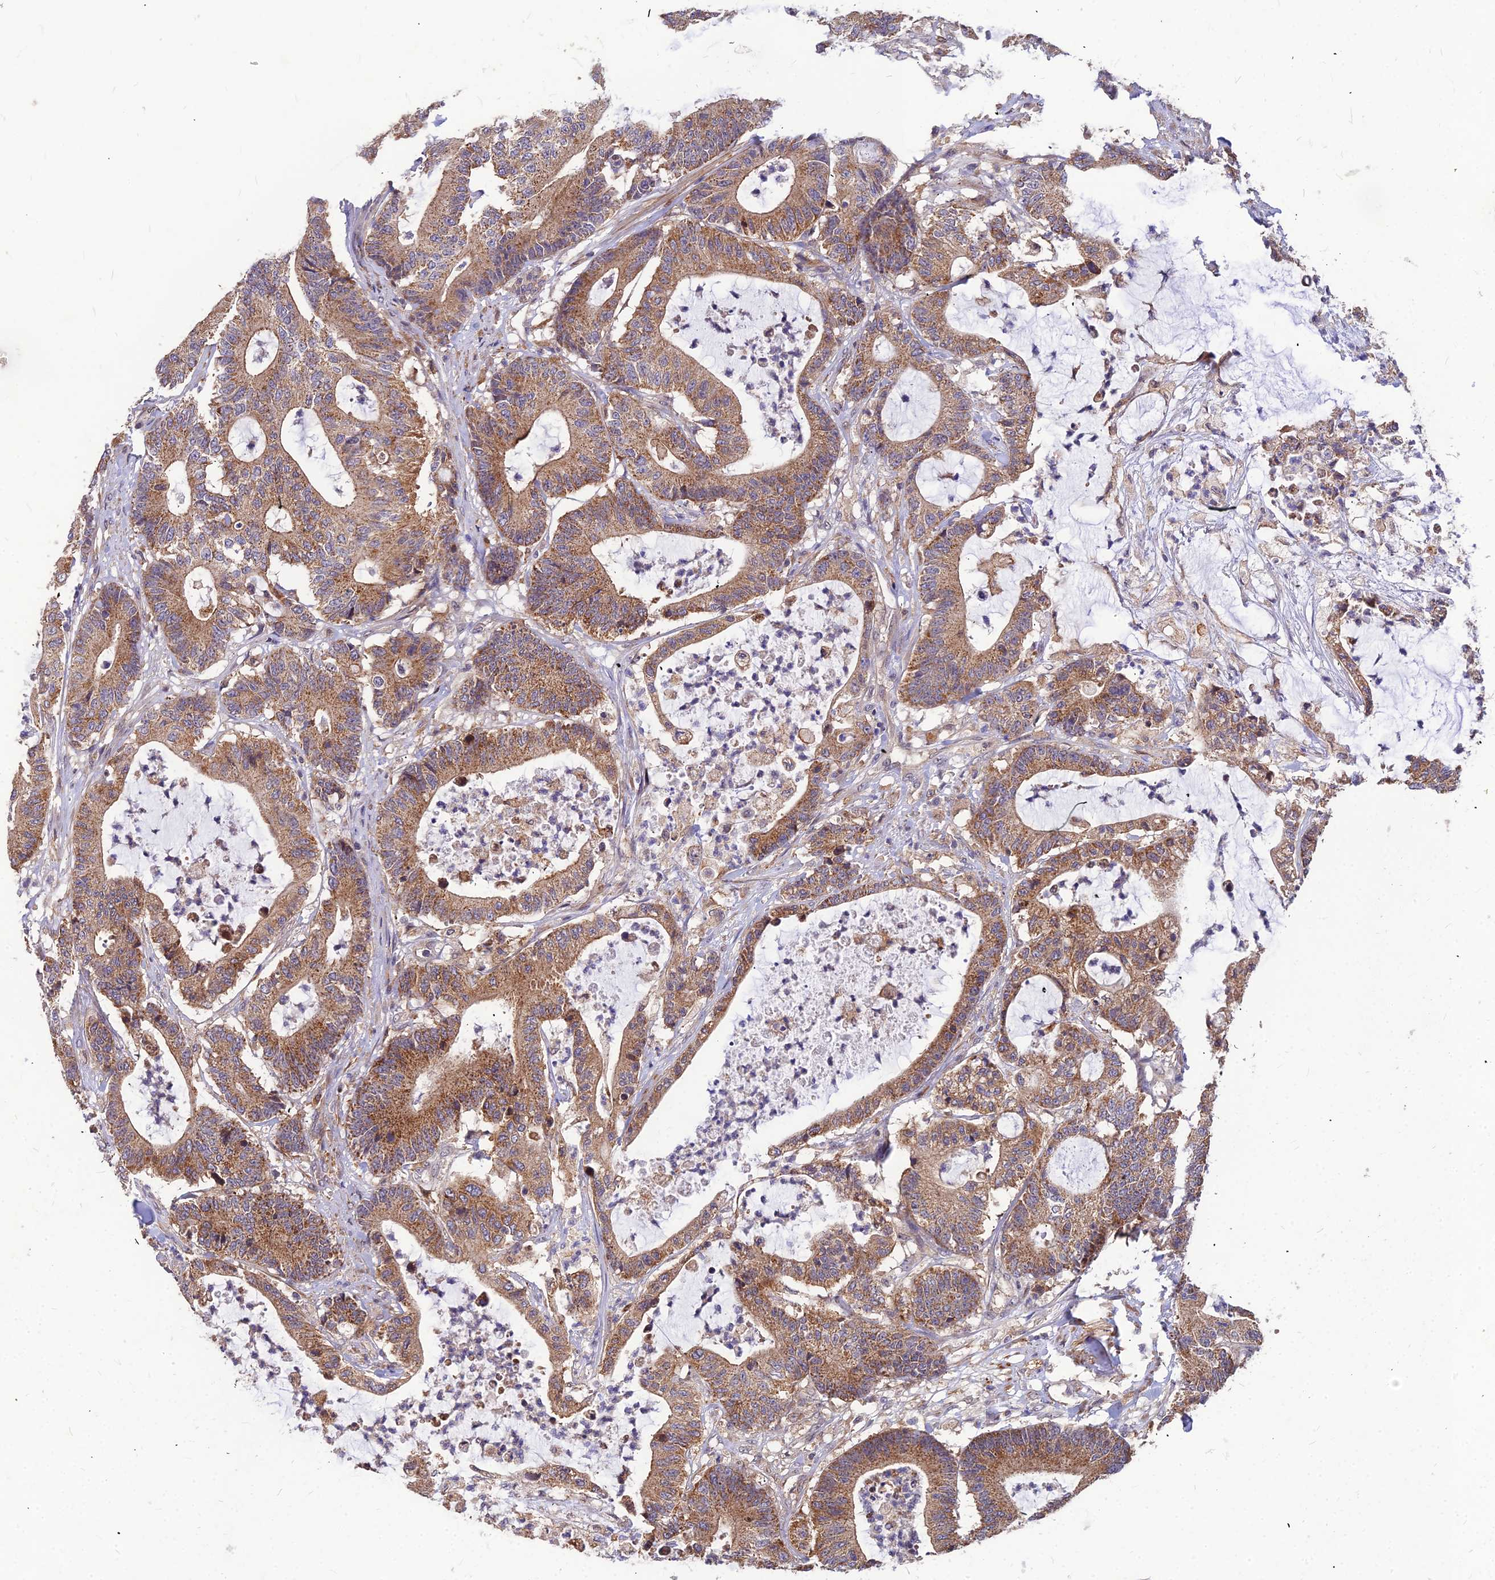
{"staining": {"intensity": "moderate", "quantity": ">75%", "location": "cytoplasmic/membranous"}, "tissue": "colorectal cancer", "cell_type": "Tumor cells", "image_type": "cancer", "snomed": [{"axis": "morphology", "description": "Adenocarcinoma, NOS"}, {"axis": "topography", "description": "Colon"}], "caption": "The histopathology image demonstrates immunohistochemical staining of colorectal cancer (adenocarcinoma). There is moderate cytoplasmic/membranous expression is appreciated in approximately >75% of tumor cells.", "gene": "LEKR1", "patient": {"sex": "female", "age": 84}}